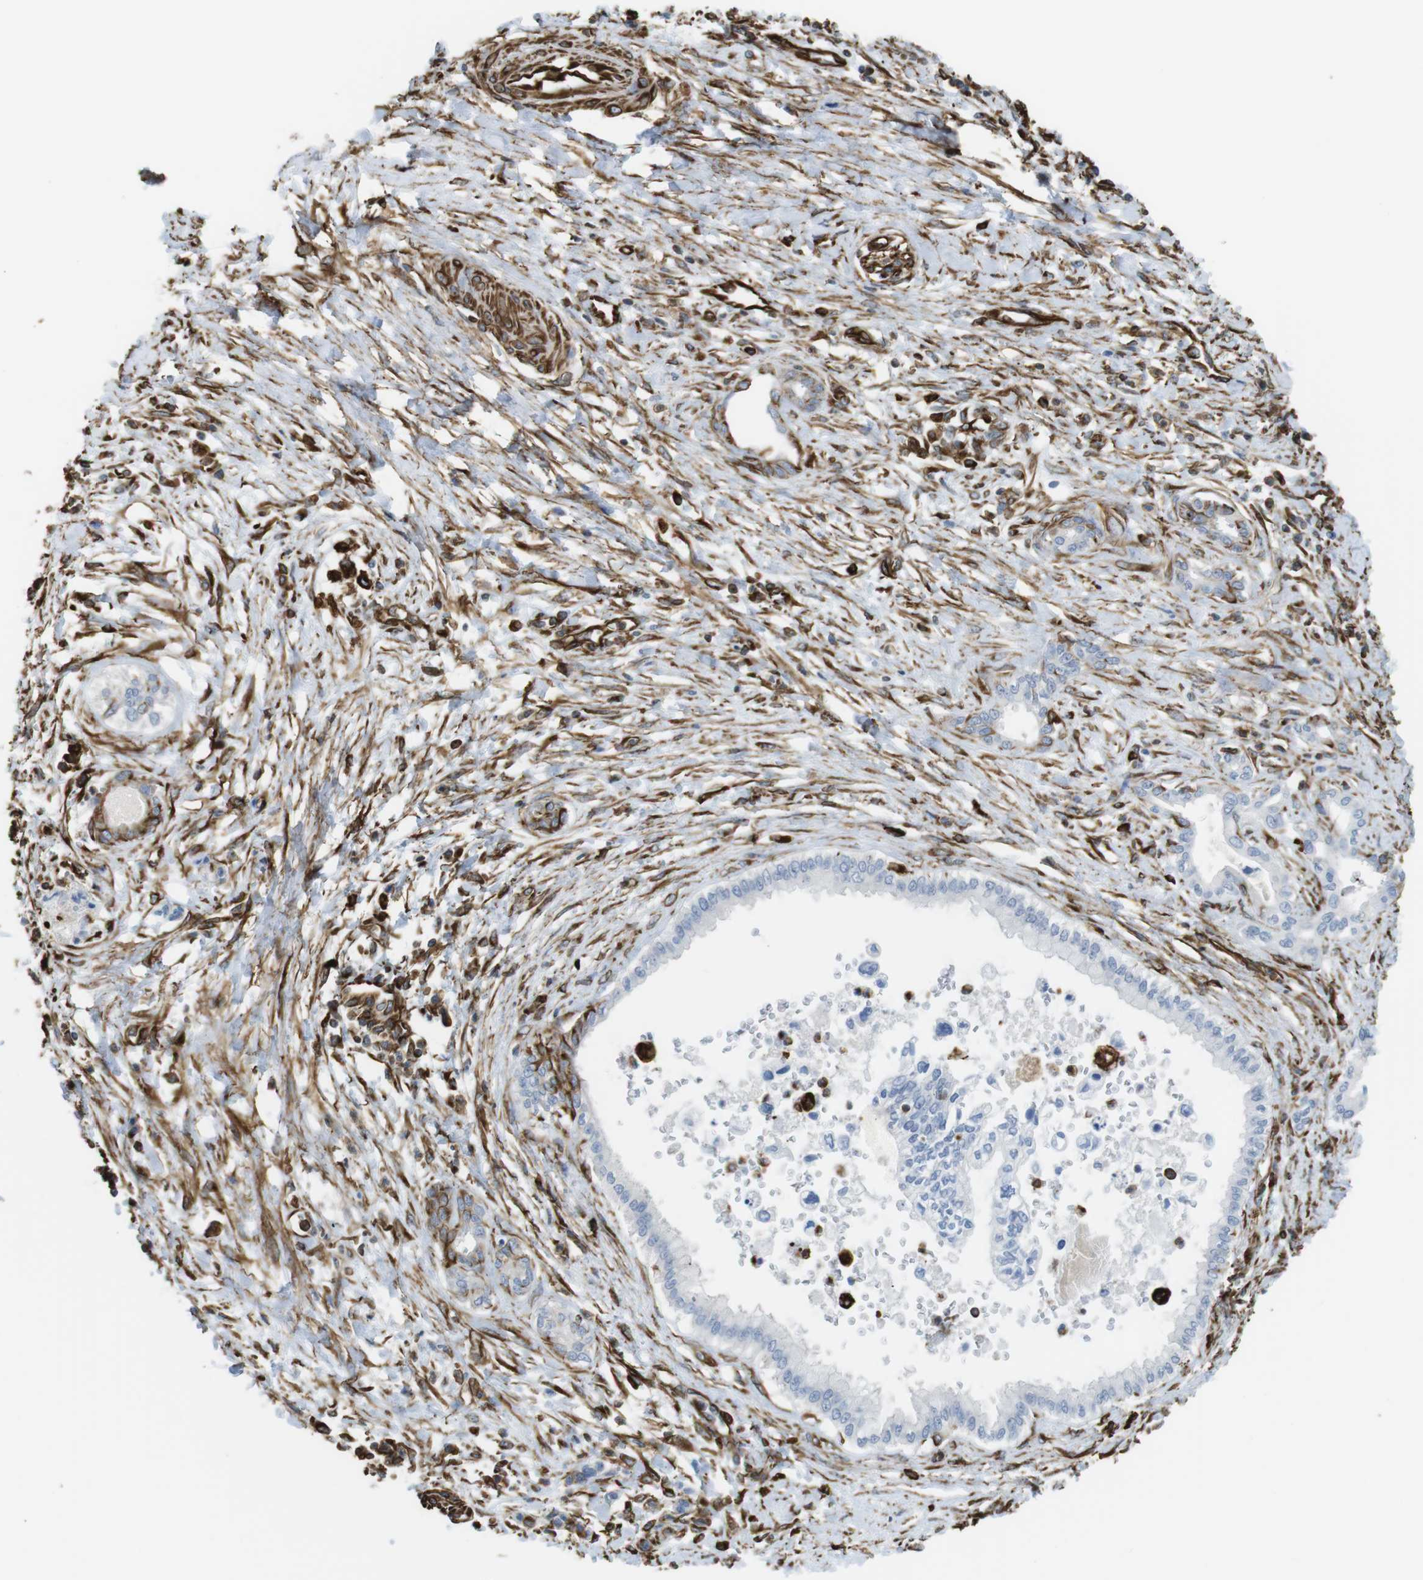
{"staining": {"intensity": "negative", "quantity": "none", "location": "none"}, "tissue": "pancreatic cancer", "cell_type": "Tumor cells", "image_type": "cancer", "snomed": [{"axis": "morphology", "description": "Adenocarcinoma, NOS"}, {"axis": "topography", "description": "Pancreas"}], "caption": "Photomicrograph shows no protein staining in tumor cells of pancreatic cancer tissue.", "gene": "RALGPS1", "patient": {"sex": "male", "age": 56}}